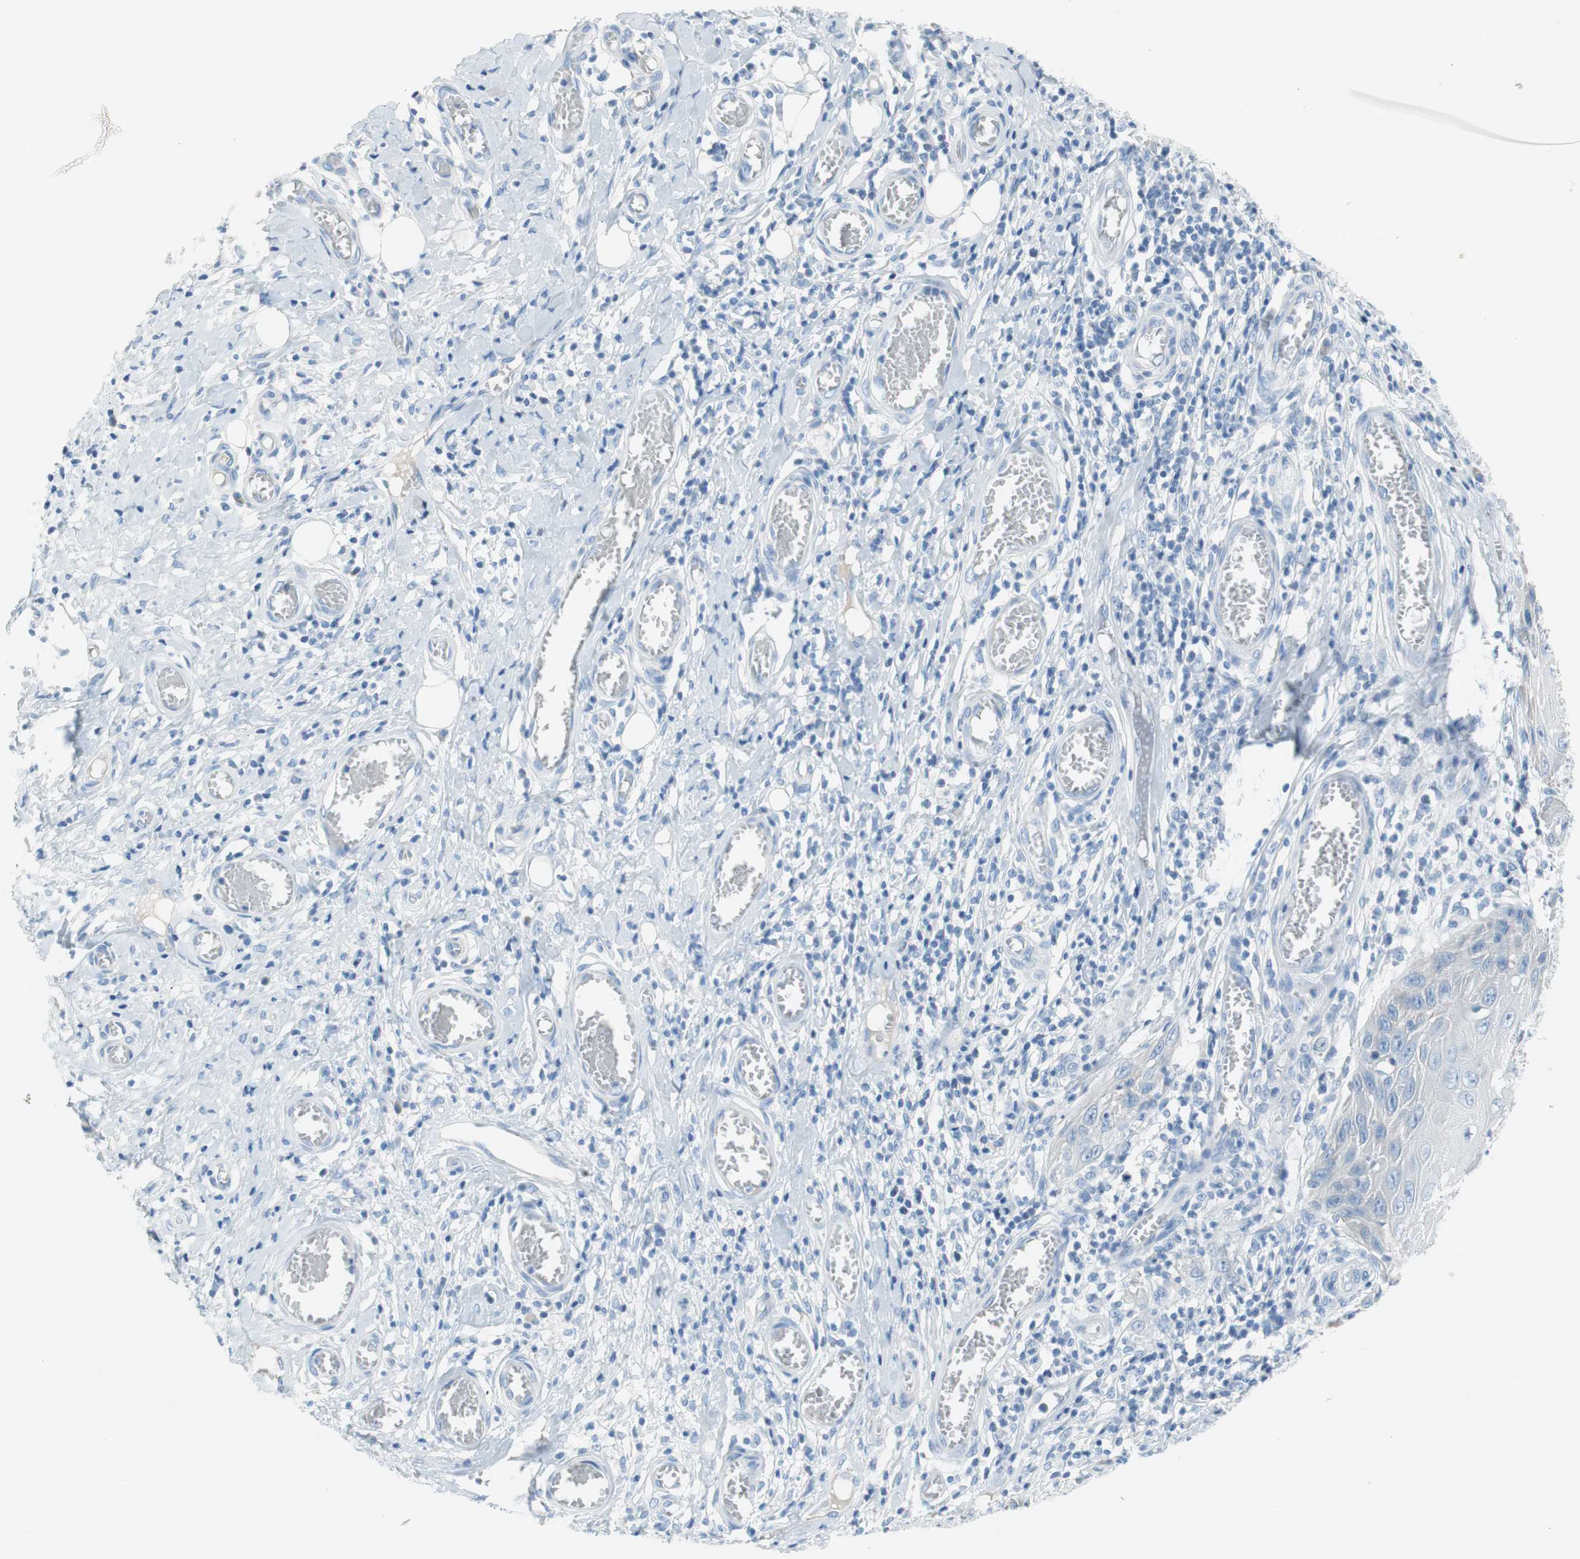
{"staining": {"intensity": "negative", "quantity": "none", "location": "none"}, "tissue": "skin cancer", "cell_type": "Tumor cells", "image_type": "cancer", "snomed": [{"axis": "morphology", "description": "Squamous cell carcinoma, NOS"}, {"axis": "topography", "description": "Skin"}], "caption": "Tumor cells show no significant expression in squamous cell carcinoma (skin).", "gene": "MYH1", "patient": {"sex": "female", "age": 73}}